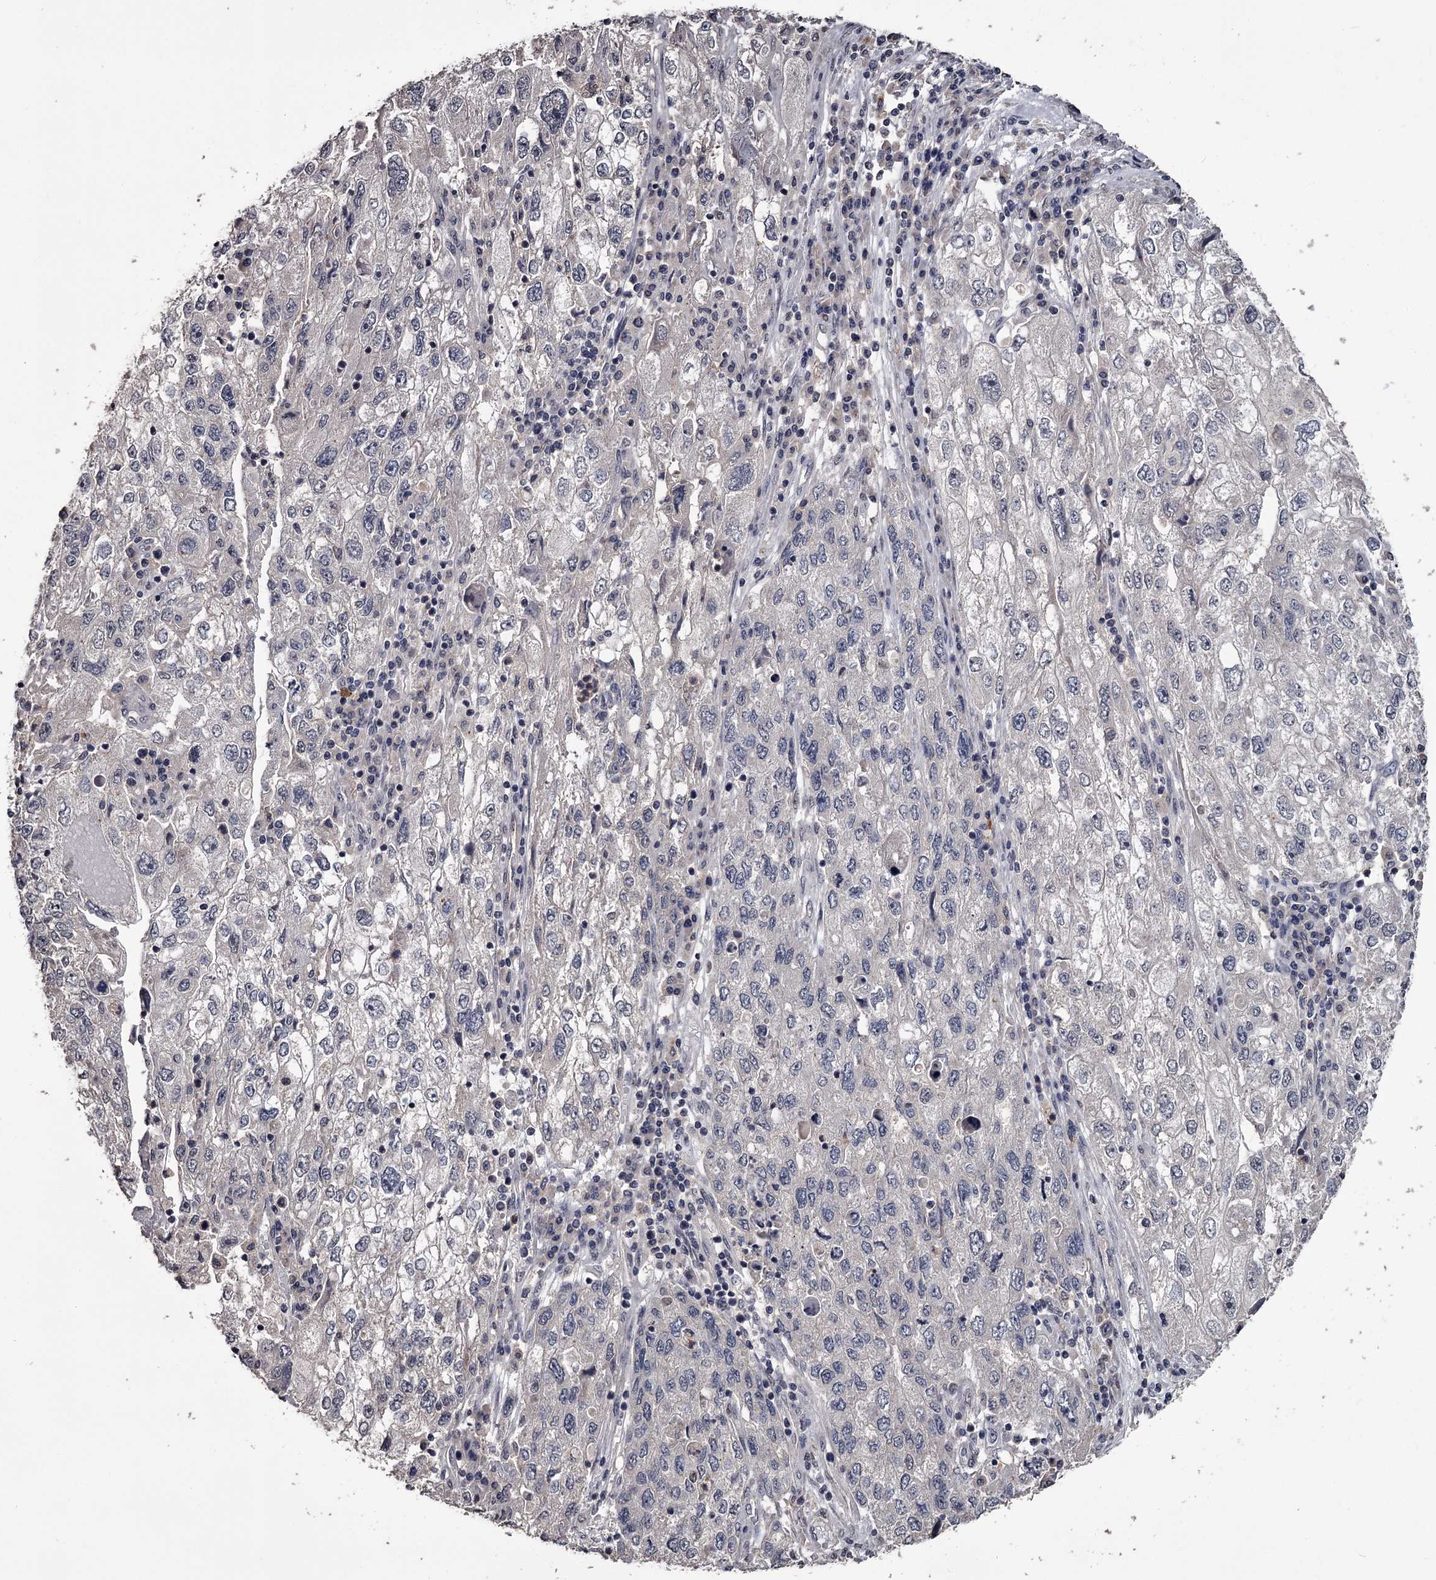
{"staining": {"intensity": "negative", "quantity": "none", "location": "none"}, "tissue": "endometrial cancer", "cell_type": "Tumor cells", "image_type": "cancer", "snomed": [{"axis": "morphology", "description": "Adenocarcinoma, NOS"}, {"axis": "topography", "description": "Endometrium"}], "caption": "This micrograph is of endometrial cancer stained with immunohistochemistry to label a protein in brown with the nuclei are counter-stained blue. There is no expression in tumor cells. (DAB (3,3'-diaminobenzidine) IHC, high magnification).", "gene": "PRPF40B", "patient": {"sex": "female", "age": 49}}